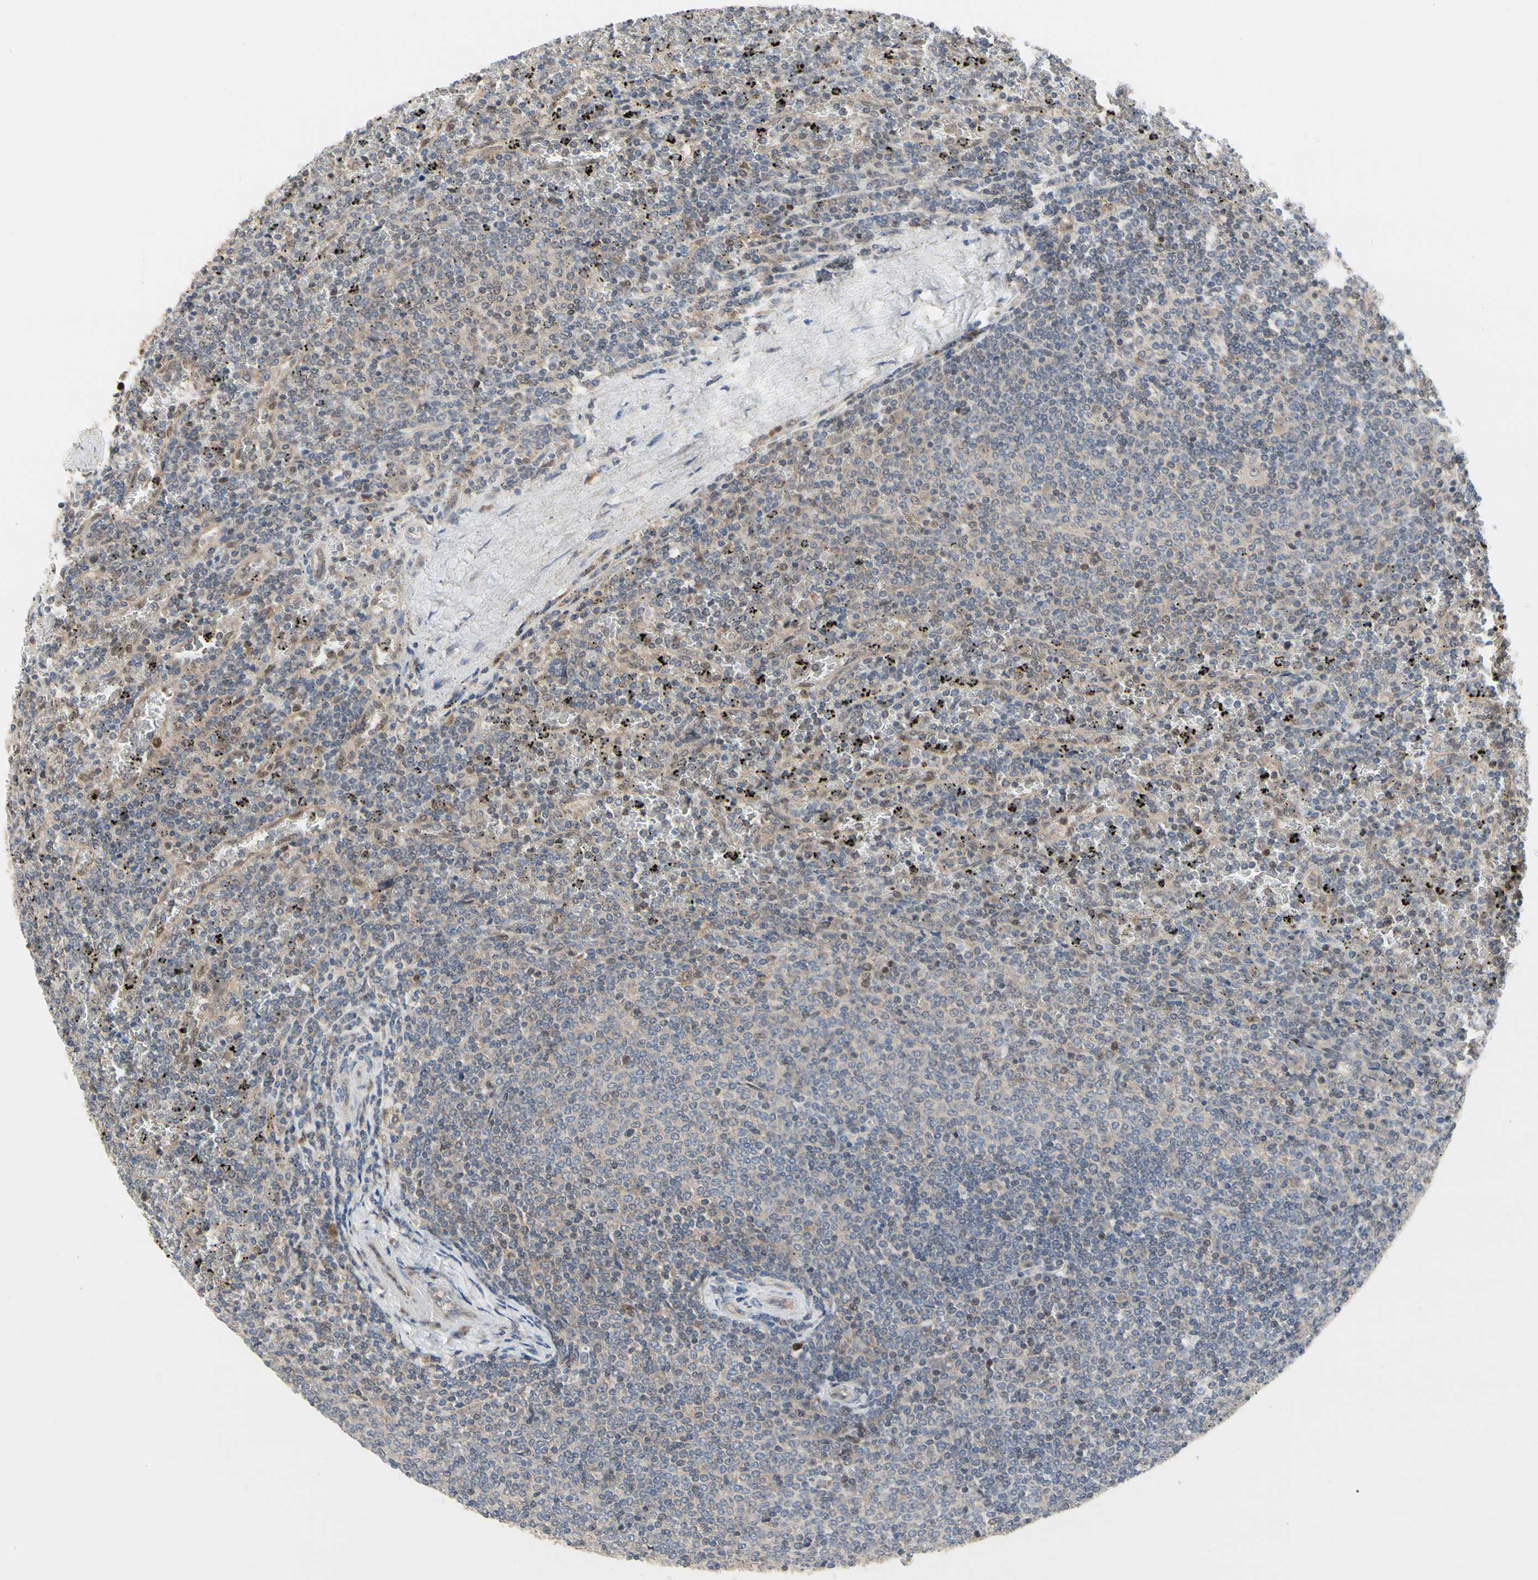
{"staining": {"intensity": "weak", "quantity": ">75%", "location": "cytoplasmic/membranous"}, "tissue": "lymphoma", "cell_type": "Tumor cells", "image_type": "cancer", "snomed": [{"axis": "morphology", "description": "Malignant lymphoma, non-Hodgkin's type, Low grade"}, {"axis": "topography", "description": "Spleen"}], "caption": "This is an image of immunohistochemistry (IHC) staining of malignant lymphoma, non-Hodgkin's type (low-grade), which shows weak staining in the cytoplasmic/membranous of tumor cells.", "gene": "CDK5", "patient": {"sex": "female", "age": 77}}